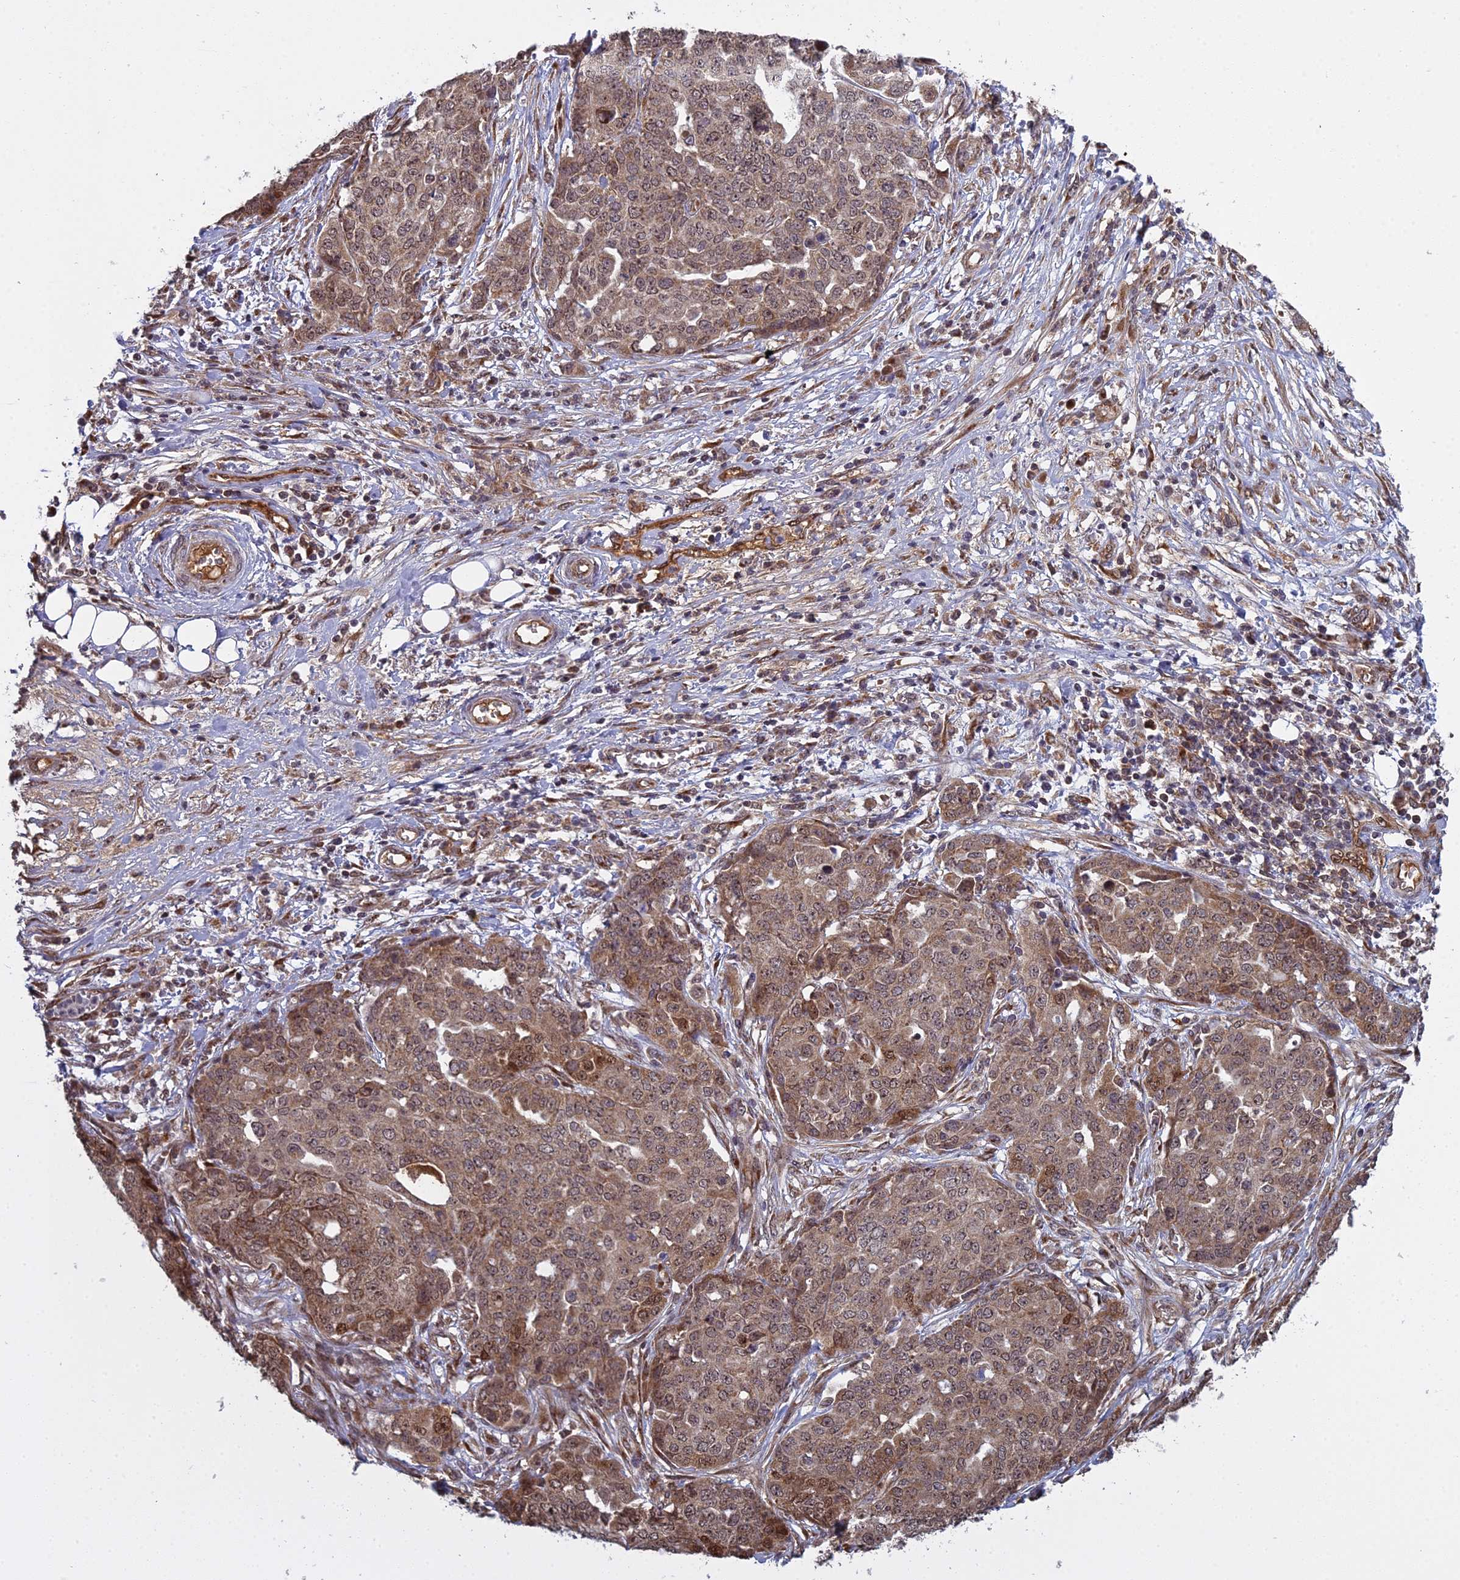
{"staining": {"intensity": "moderate", "quantity": ">75%", "location": "cytoplasmic/membranous,nuclear"}, "tissue": "ovarian cancer", "cell_type": "Tumor cells", "image_type": "cancer", "snomed": [{"axis": "morphology", "description": "Cystadenocarcinoma, serous, NOS"}, {"axis": "topography", "description": "Soft tissue"}, {"axis": "topography", "description": "Ovary"}], "caption": "Ovarian cancer stained with IHC reveals moderate cytoplasmic/membranous and nuclear positivity in approximately >75% of tumor cells.", "gene": "MEOX1", "patient": {"sex": "female", "age": 57}}